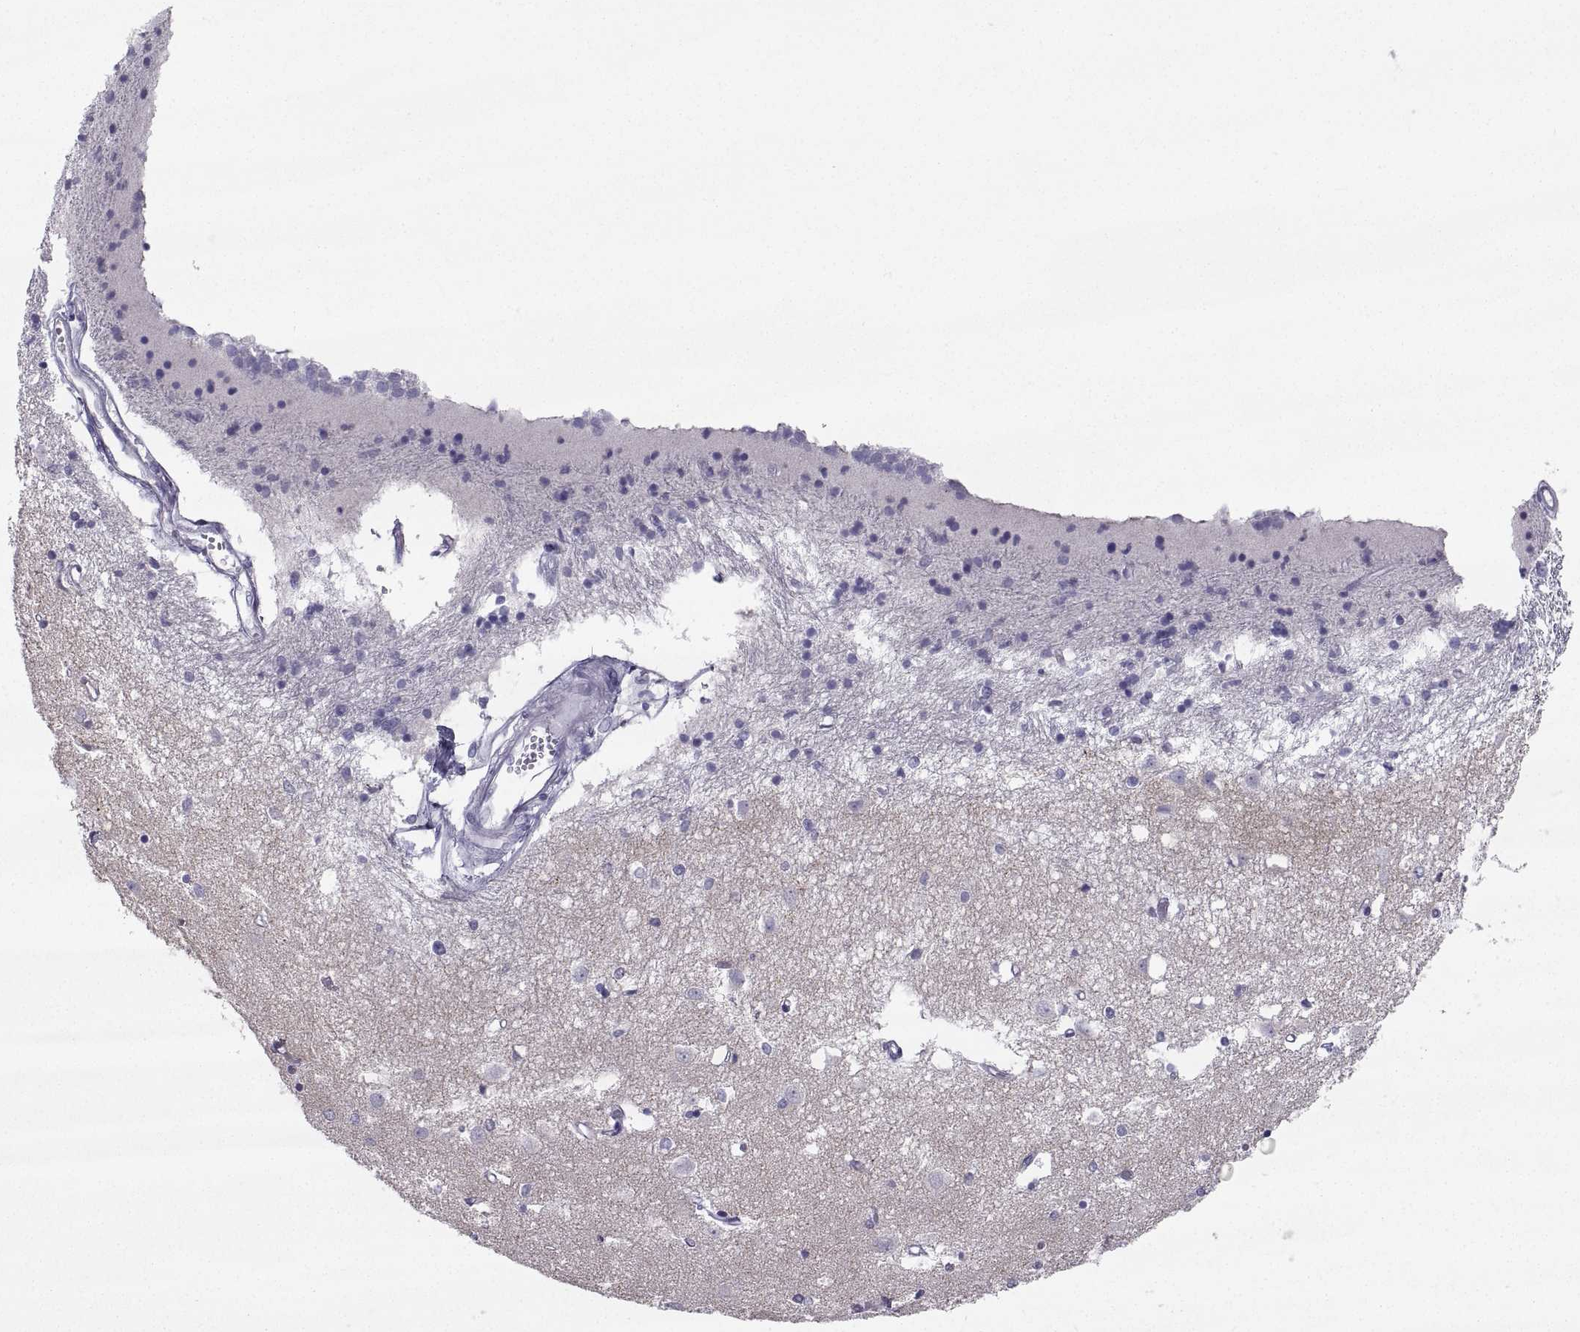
{"staining": {"intensity": "negative", "quantity": "none", "location": "none"}, "tissue": "caudate", "cell_type": "Glial cells", "image_type": "normal", "snomed": [{"axis": "morphology", "description": "Normal tissue, NOS"}, {"axis": "topography", "description": "Lateral ventricle wall"}], "caption": "Immunohistochemistry of normal human caudate displays no expression in glial cells. (Stains: DAB immunohistochemistry (IHC) with hematoxylin counter stain, Microscopy: brightfield microscopy at high magnification).", "gene": "PCSK1N", "patient": {"sex": "male", "age": 54}}